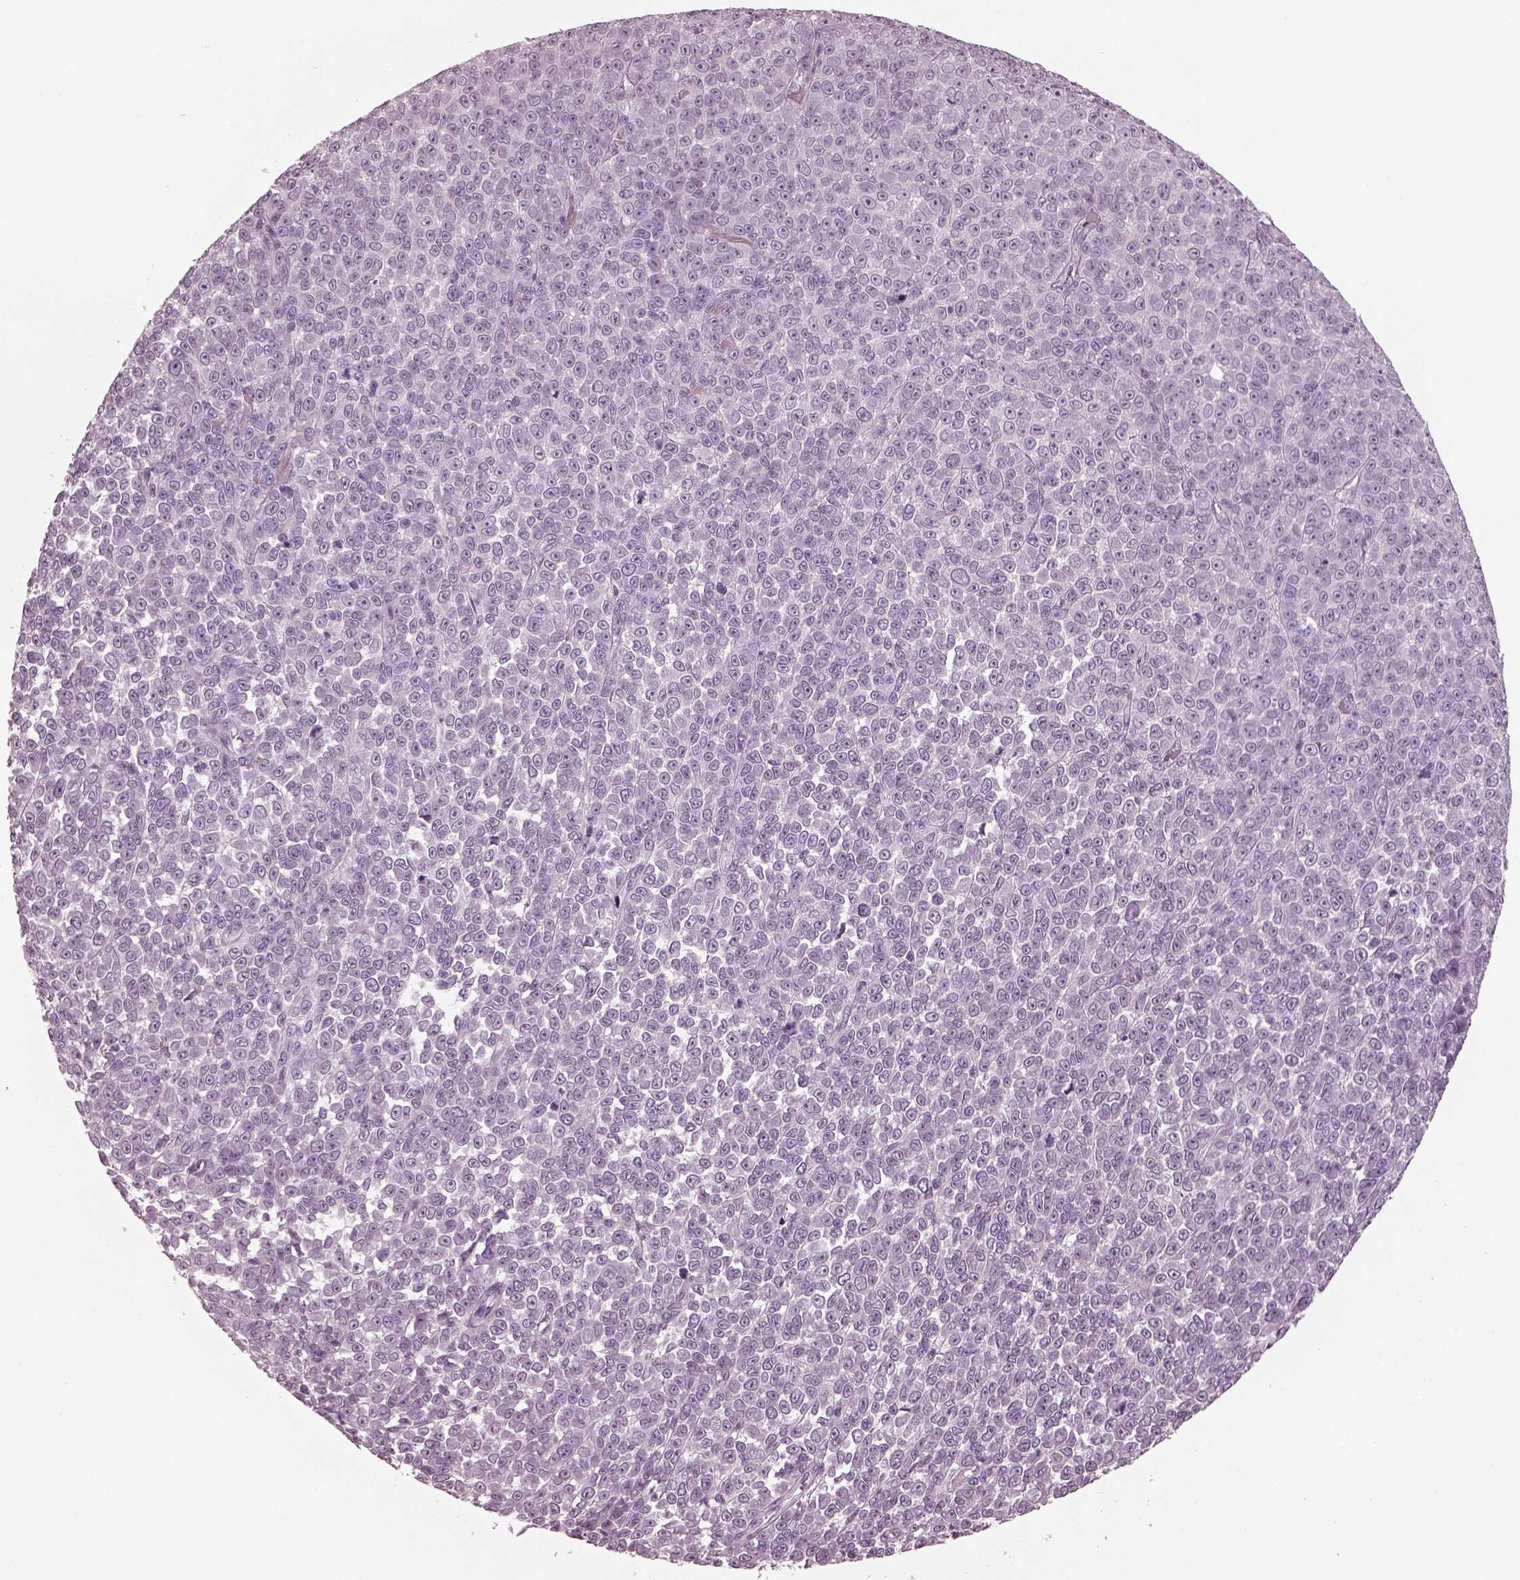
{"staining": {"intensity": "negative", "quantity": "none", "location": "none"}, "tissue": "melanoma", "cell_type": "Tumor cells", "image_type": "cancer", "snomed": [{"axis": "morphology", "description": "Malignant melanoma, NOS"}, {"axis": "topography", "description": "Skin"}], "caption": "Photomicrograph shows no protein expression in tumor cells of melanoma tissue.", "gene": "GRM6", "patient": {"sex": "female", "age": 95}}